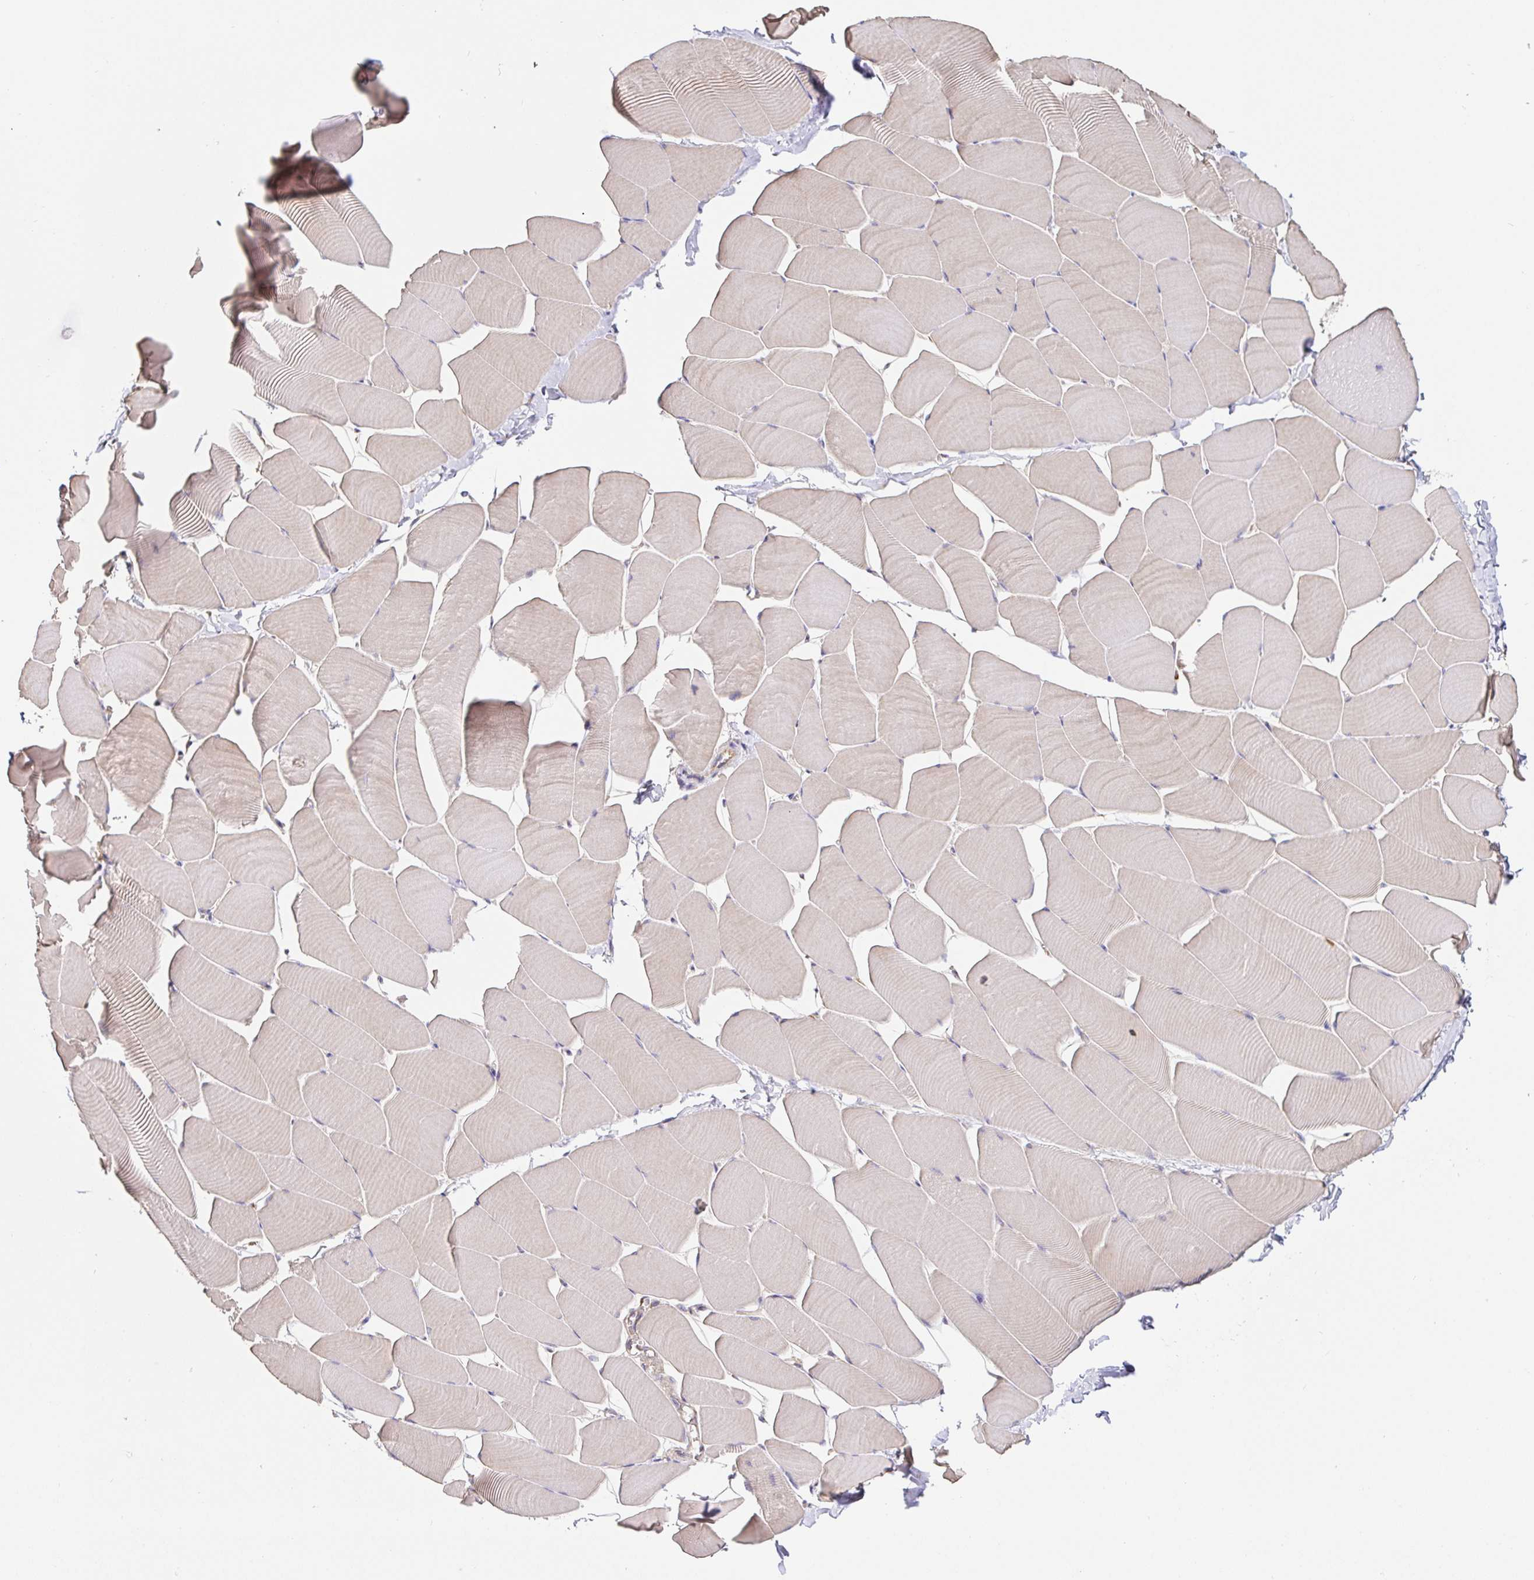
{"staining": {"intensity": "weak", "quantity": ">75%", "location": "cytoplasmic/membranous"}, "tissue": "skeletal muscle", "cell_type": "Myocytes", "image_type": "normal", "snomed": [{"axis": "morphology", "description": "Normal tissue, NOS"}, {"axis": "topography", "description": "Skeletal muscle"}], "caption": "Normal skeletal muscle displays weak cytoplasmic/membranous positivity in about >75% of myocytes, visualized by immunohistochemistry. The protein is shown in brown color, while the nuclei are stained blue.", "gene": "PDPK1", "patient": {"sex": "male", "age": 25}}